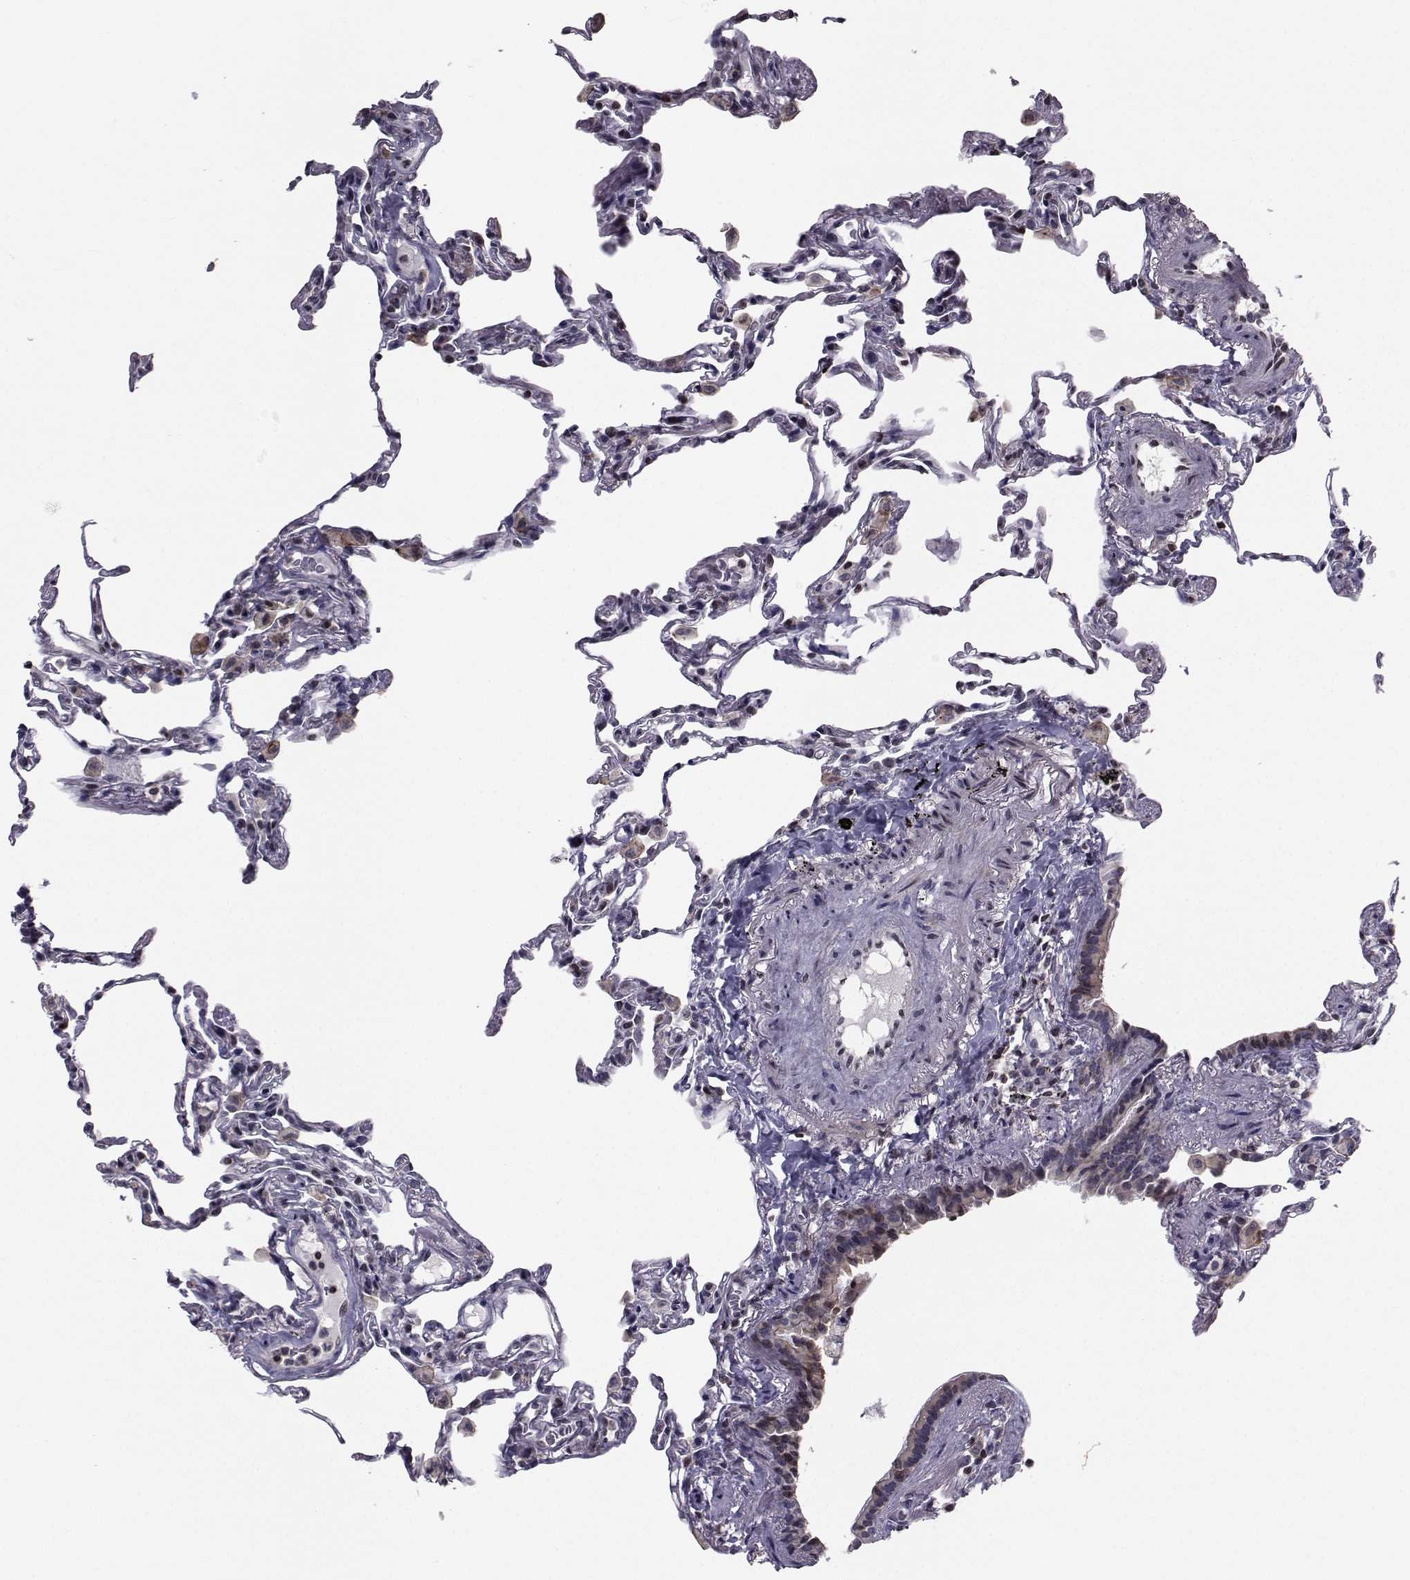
{"staining": {"intensity": "negative", "quantity": "none", "location": "none"}, "tissue": "lung", "cell_type": "Alveolar cells", "image_type": "normal", "snomed": [{"axis": "morphology", "description": "Normal tissue, NOS"}, {"axis": "topography", "description": "Lung"}], "caption": "Micrograph shows no protein staining in alveolar cells of unremarkable lung.", "gene": "PCP4L1", "patient": {"sex": "female", "age": 57}}